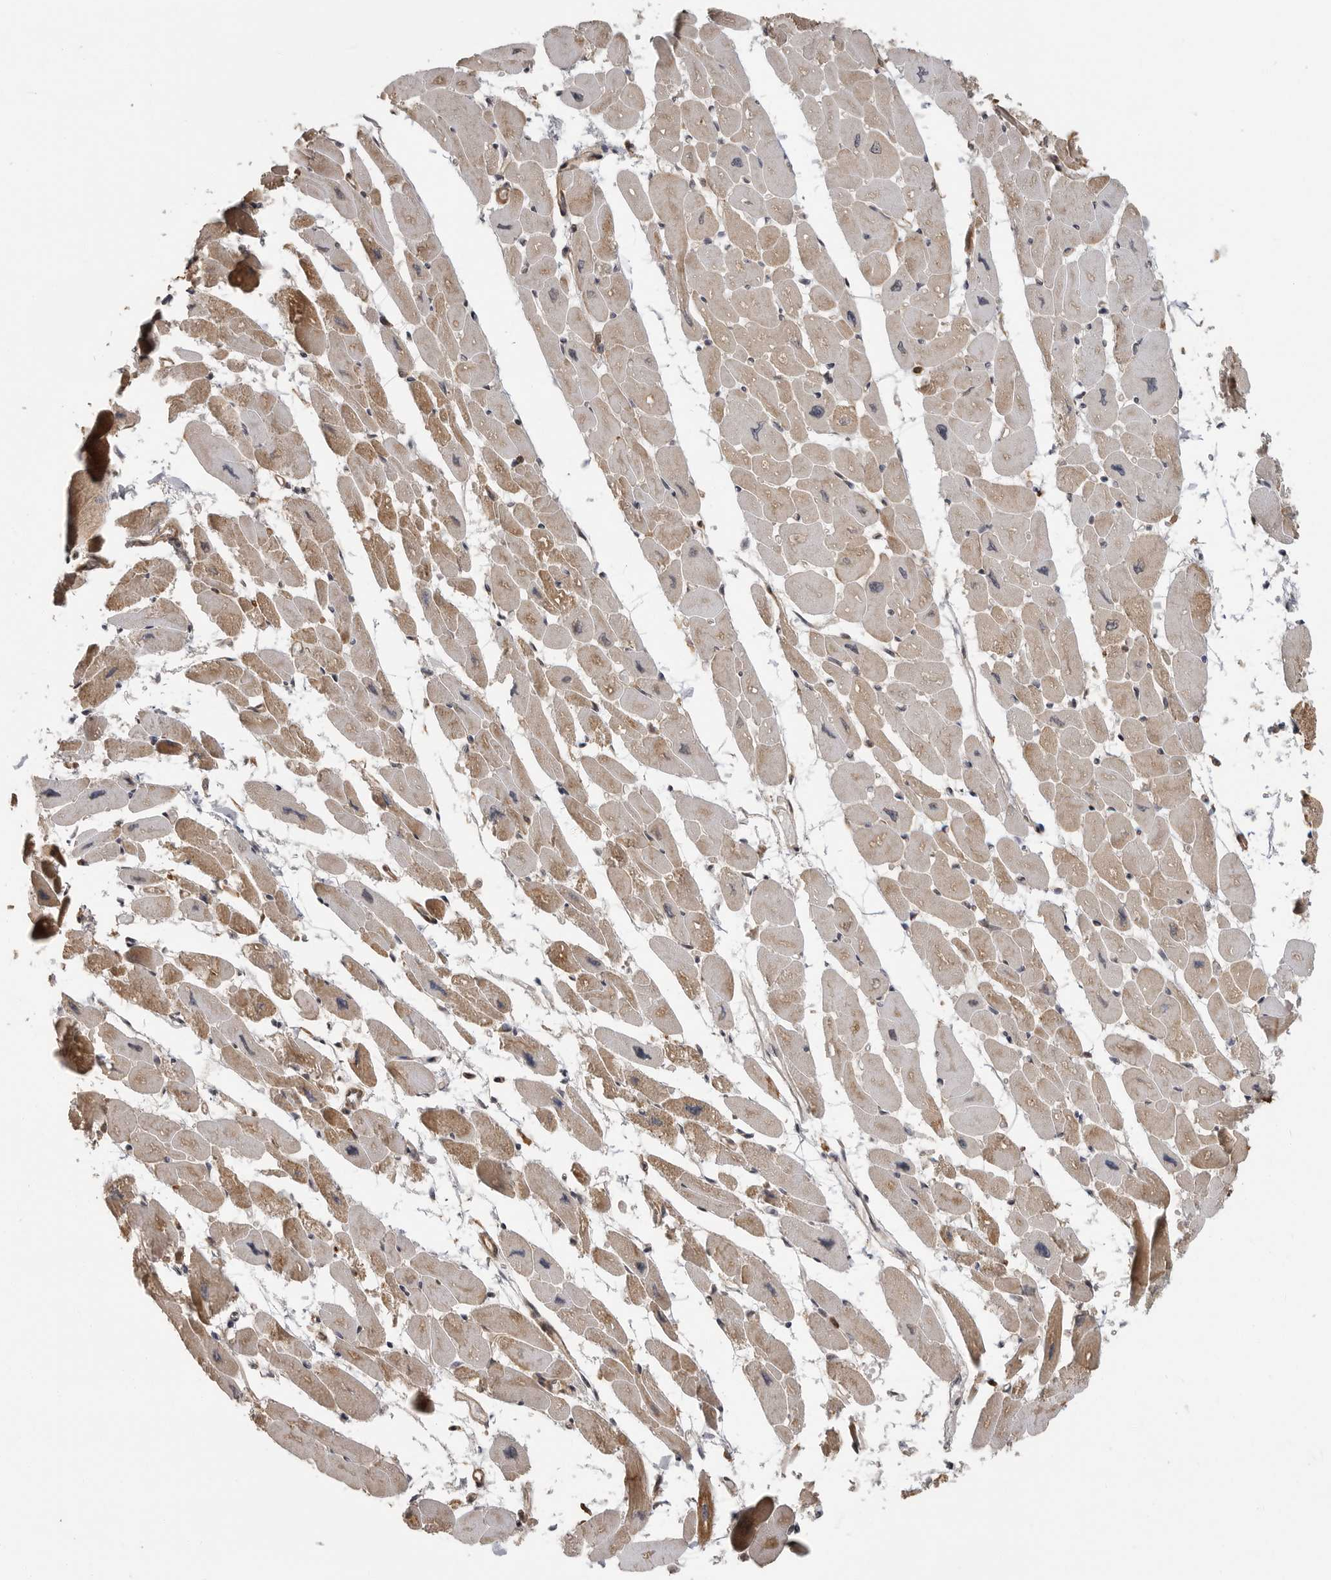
{"staining": {"intensity": "moderate", "quantity": "25%-75%", "location": "cytoplasmic/membranous"}, "tissue": "heart muscle", "cell_type": "Cardiomyocytes", "image_type": "normal", "snomed": [{"axis": "morphology", "description": "Normal tissue, NOS"}, {"axis": "topography", "description": "Heart"}], "caption": "Immunohistochemical staining of normal human heart muscle reveals medium levels of moderate cytoplasmic/membranous expression in about 25%-75% of cardiomyocytes. The staining was performed using DAB (3,3'-diaminobenzidine) to visualize the protein expression in brown, while the nuclei were stained in blue with hematoxylin (Magnification: 20x).", "gene": "ERN1", "patient": {"sex": "female", "age": 54}}